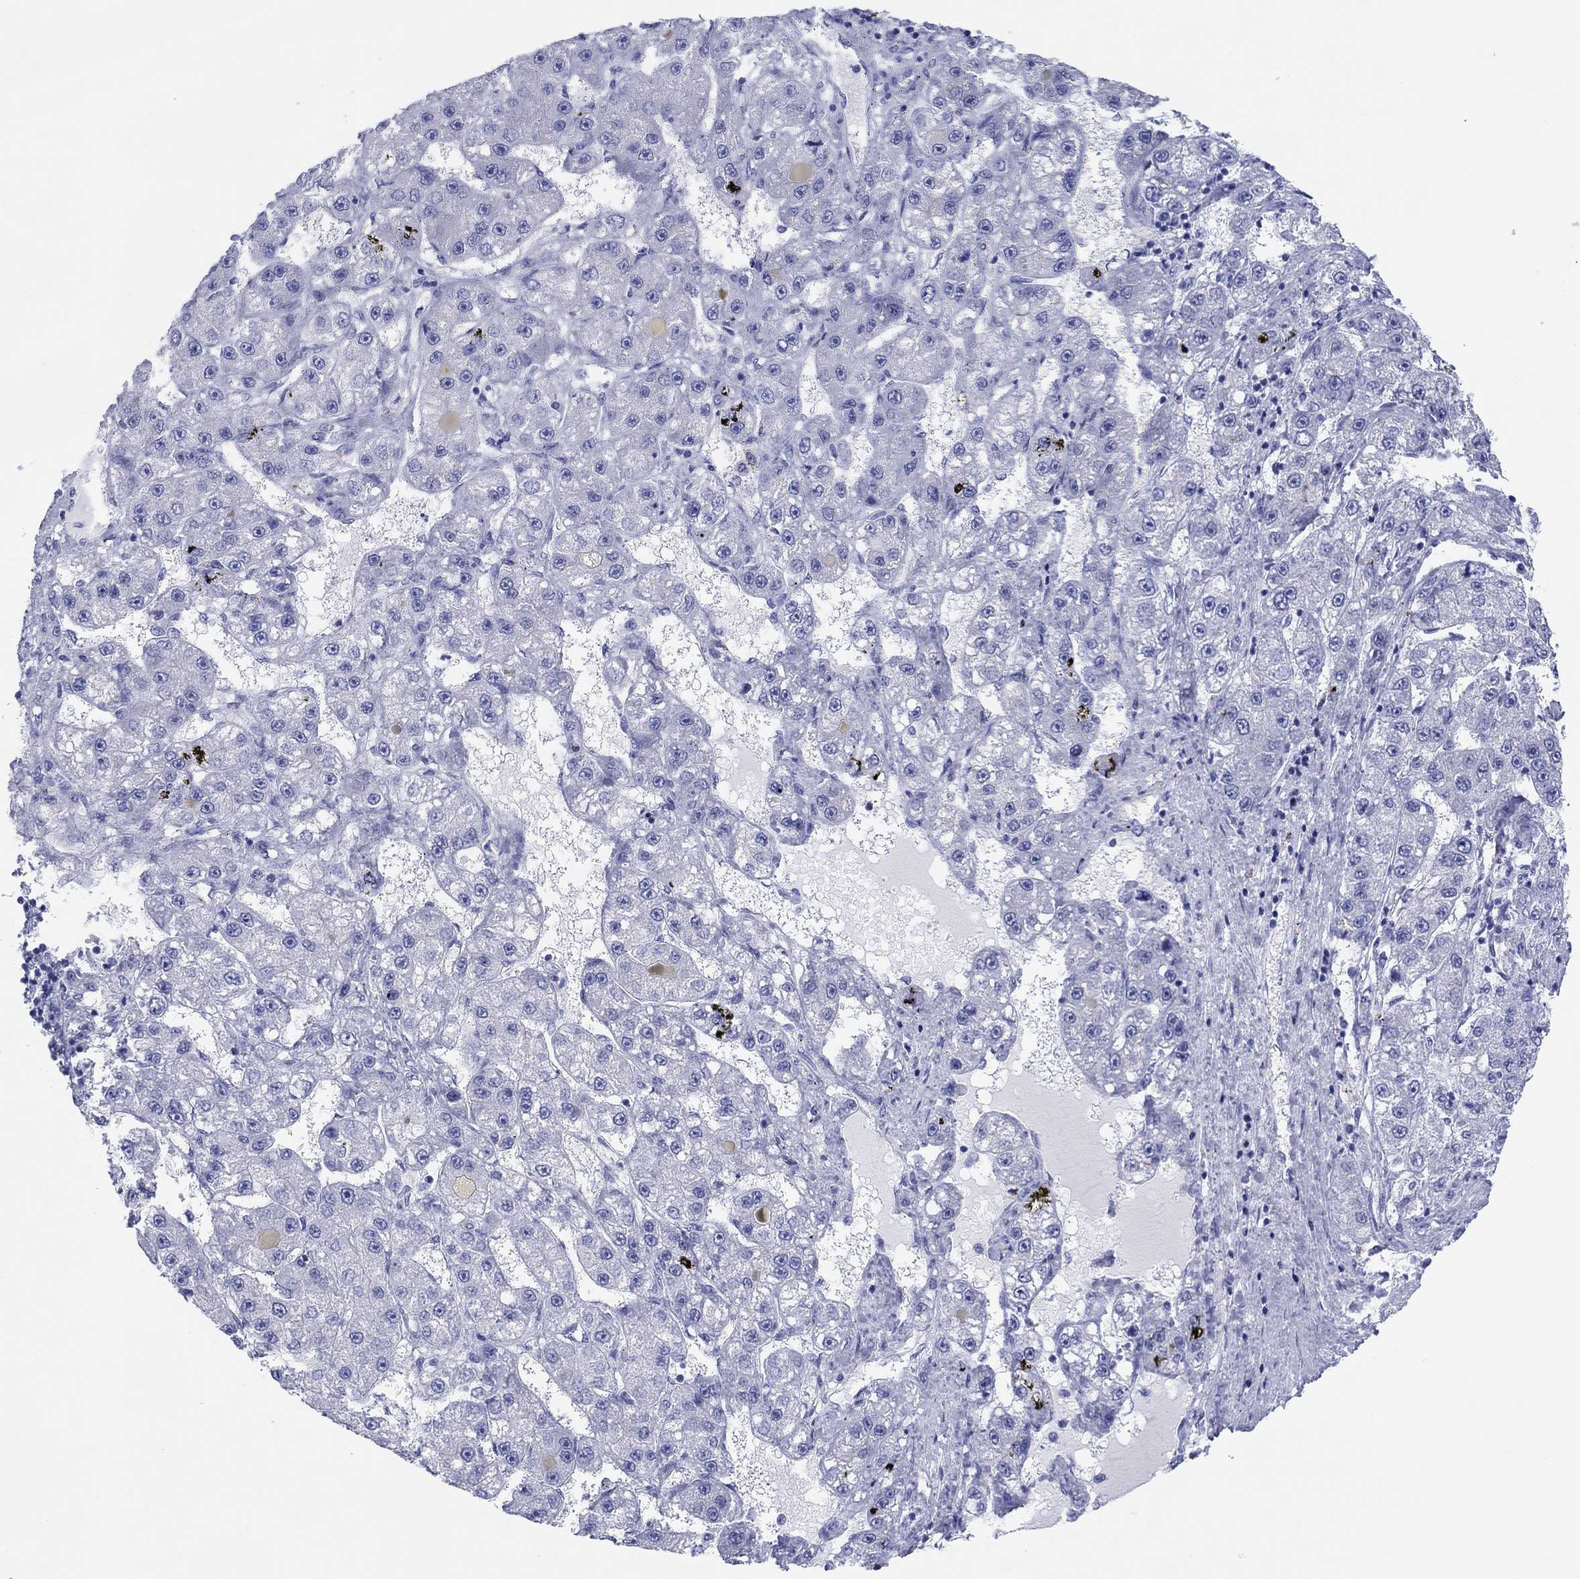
{"staining": {"intensity": "negative", "quantity": "none", "location": "none"}, "tissue": "liver cancer", "cell_type": "Tumor cells", "image_type": "cancer", "snomed": [{"axis": "morphology", "description": "Carcinoma, Hepatocellular, NOS"}, {"axis": "topography", "description": "Liver"}], "caption": "Immunohistochemical staining of liver cancer (hepatocellular carcinoma) displays no significant staining in tumor cells.", "gene": "ERICH3", "patient": {"sex": "female", "age": 65}}